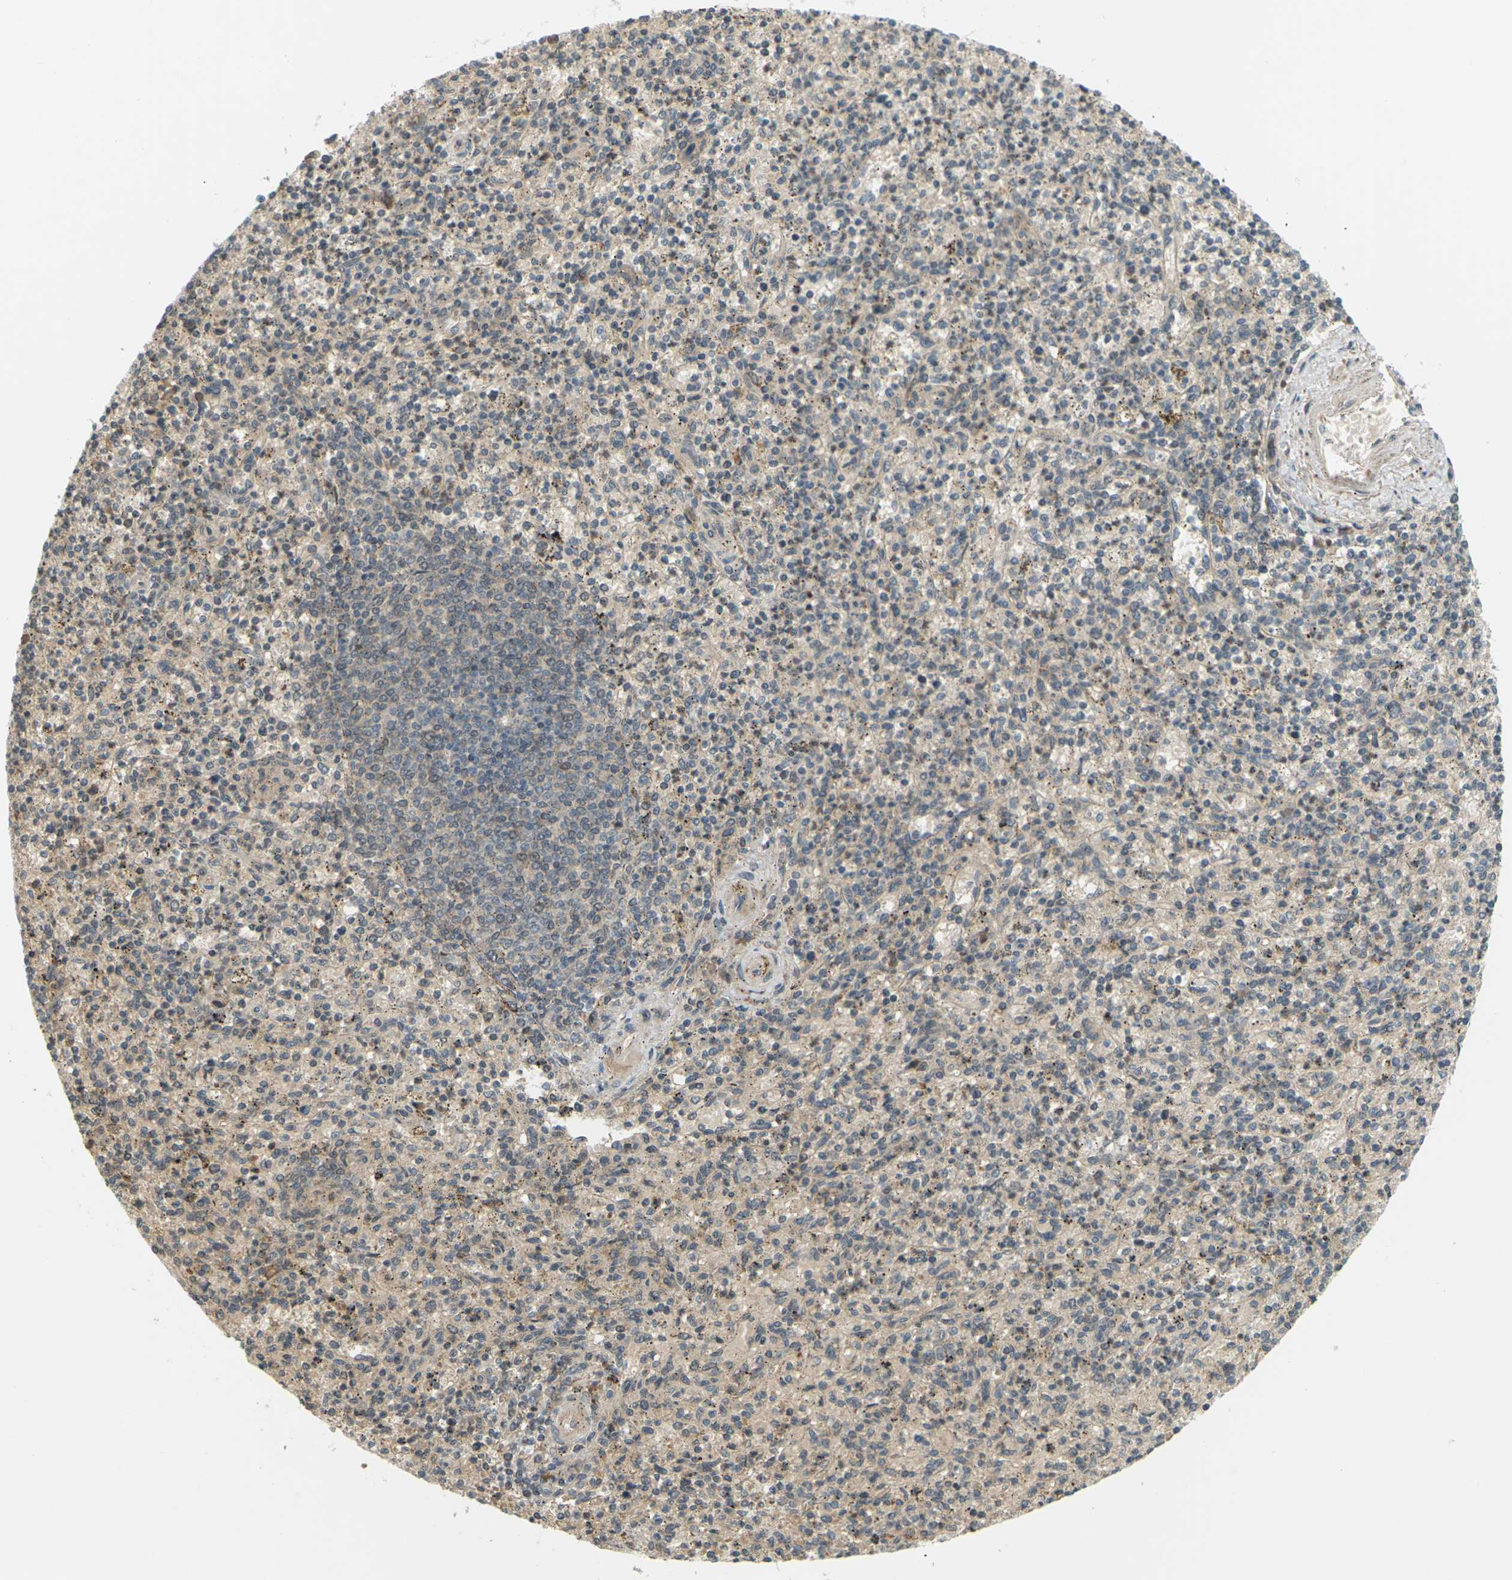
{"staining": {"intensity": "moderate", "quantity": "25%-75%", "location": "cytoplasmic/membranous"}, "tissue": "spleen", "cell_type": "Cells in red pulp", "image_type": "normal", "snomed": [{"axis": "morphology", "description": "Normal tissue, NOS"}, {"axis": "topography", "description": "Spleen"}], "caption": "A histopathology image showing moderate cytoplasmic/membranous positivity in about 25%-75% of cells in red pulp in unremarkable spleen, as visualized by brown immunohistochemical staining.", "gene": "SOCS6", "patient": {"sex": "male", "age": 72}}